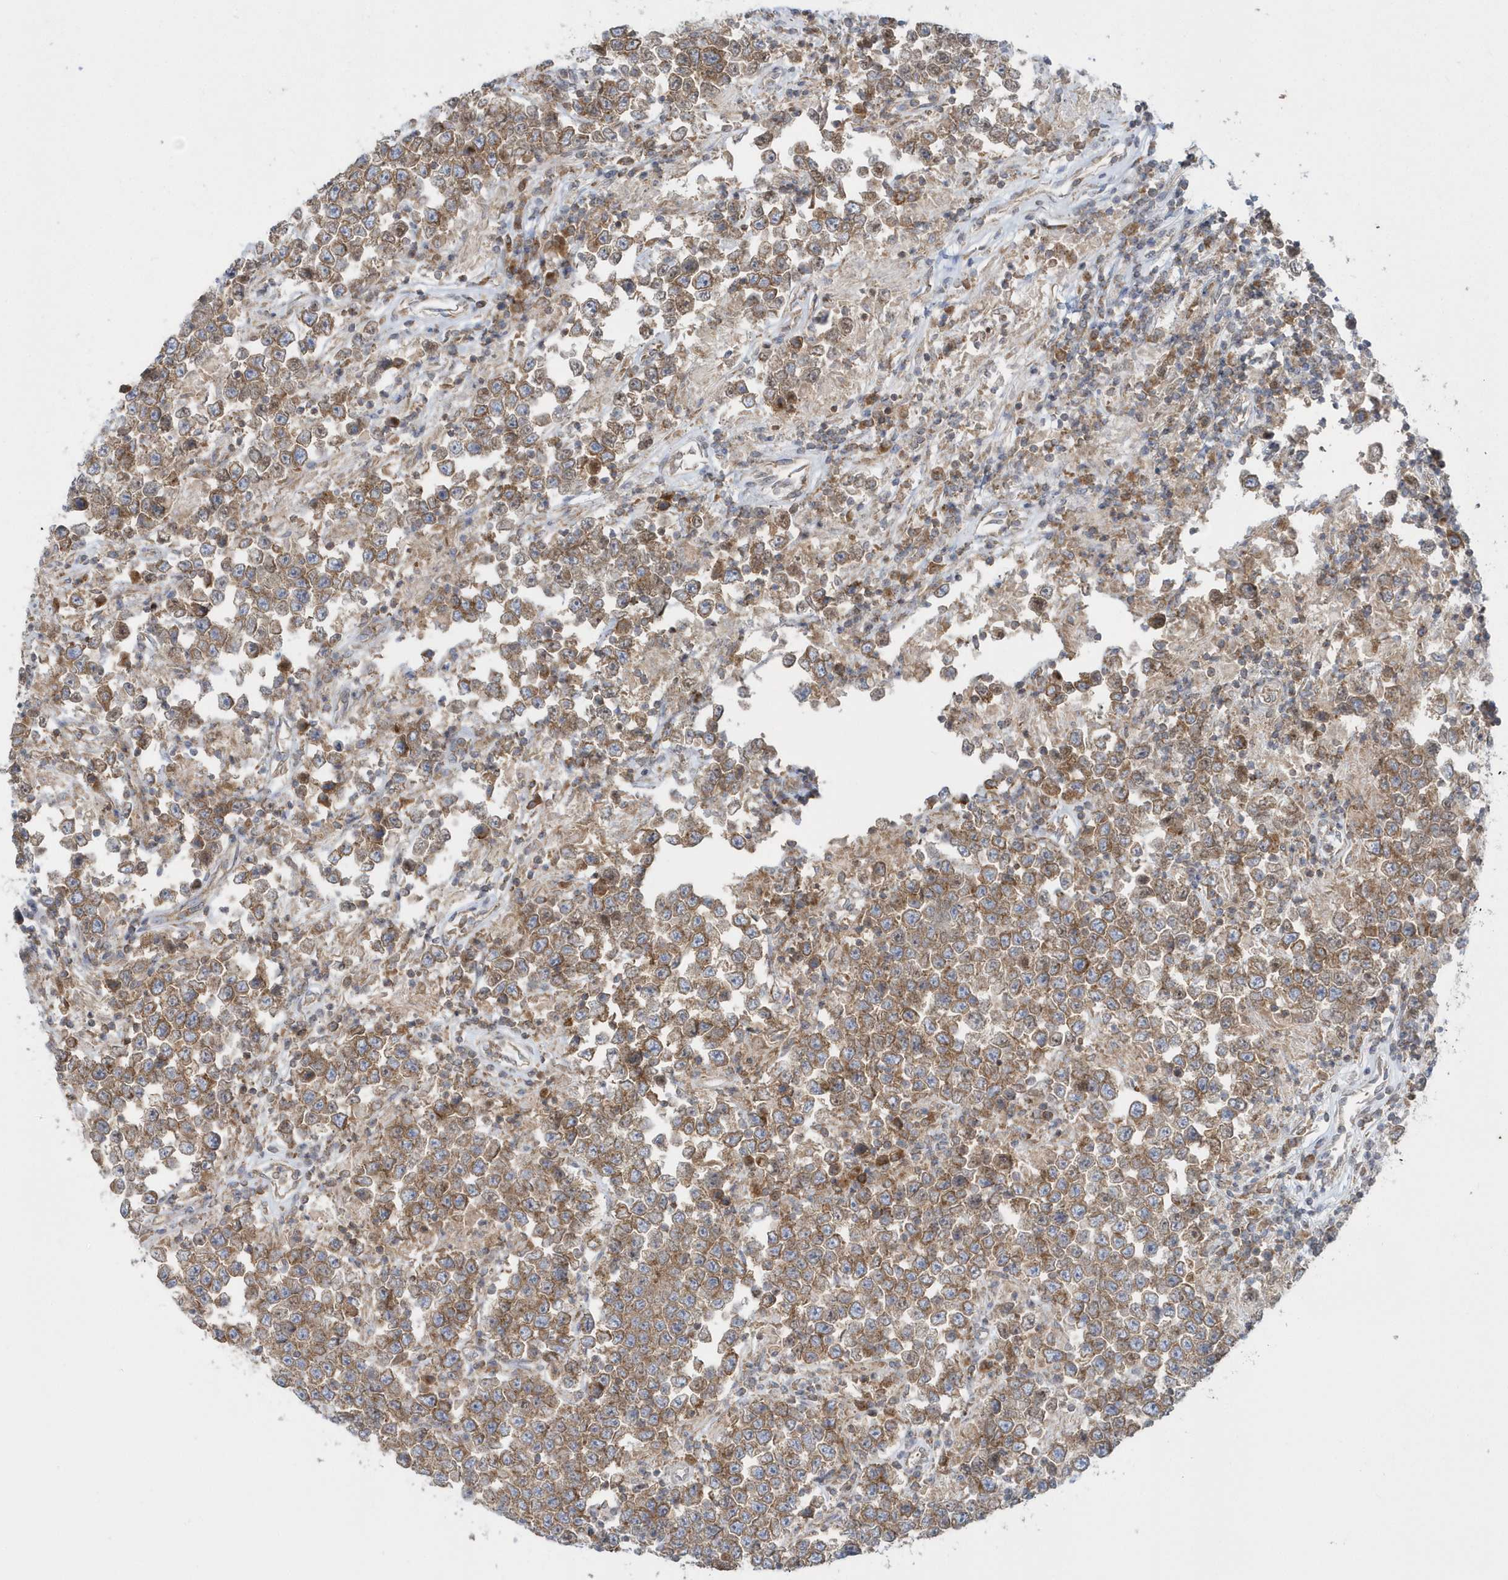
{"staining": {"intensity": "moderate", "quantity": ">75%", "location": "cytoplasmic/membranous"}, "tissue": "testis cancer", "cell_type": "Tumor cells", "image_type": "cancer", "snomed": [{"axis": "morphology", "description": "Normal tissue, NOS"}, {"axis": "morphology", "description": "Urothelial carcinoma, High grade"}, {"axis": "morphology", "description": "Seminoma, NOS"}, {"axis": "morphology", "description": "Carcinoma, Embryonal, NOS"}, {"axis": "topography", "description": "Urinary bladder"}, {"axis": "topography", "description": "Testis"}], "caption": "Testis cancer was stained to show a protein in brown. There is medium levels of moderate cytoplasmic/membranous positivity in approximately >75% of tumor cells. The protein is stained brown, and the nuclei are stained in blue (DAB IHC with brightfield microscopy, high magnification).", "gene": "EIF3C", "patient": {"sex": "male", "age": 41}}